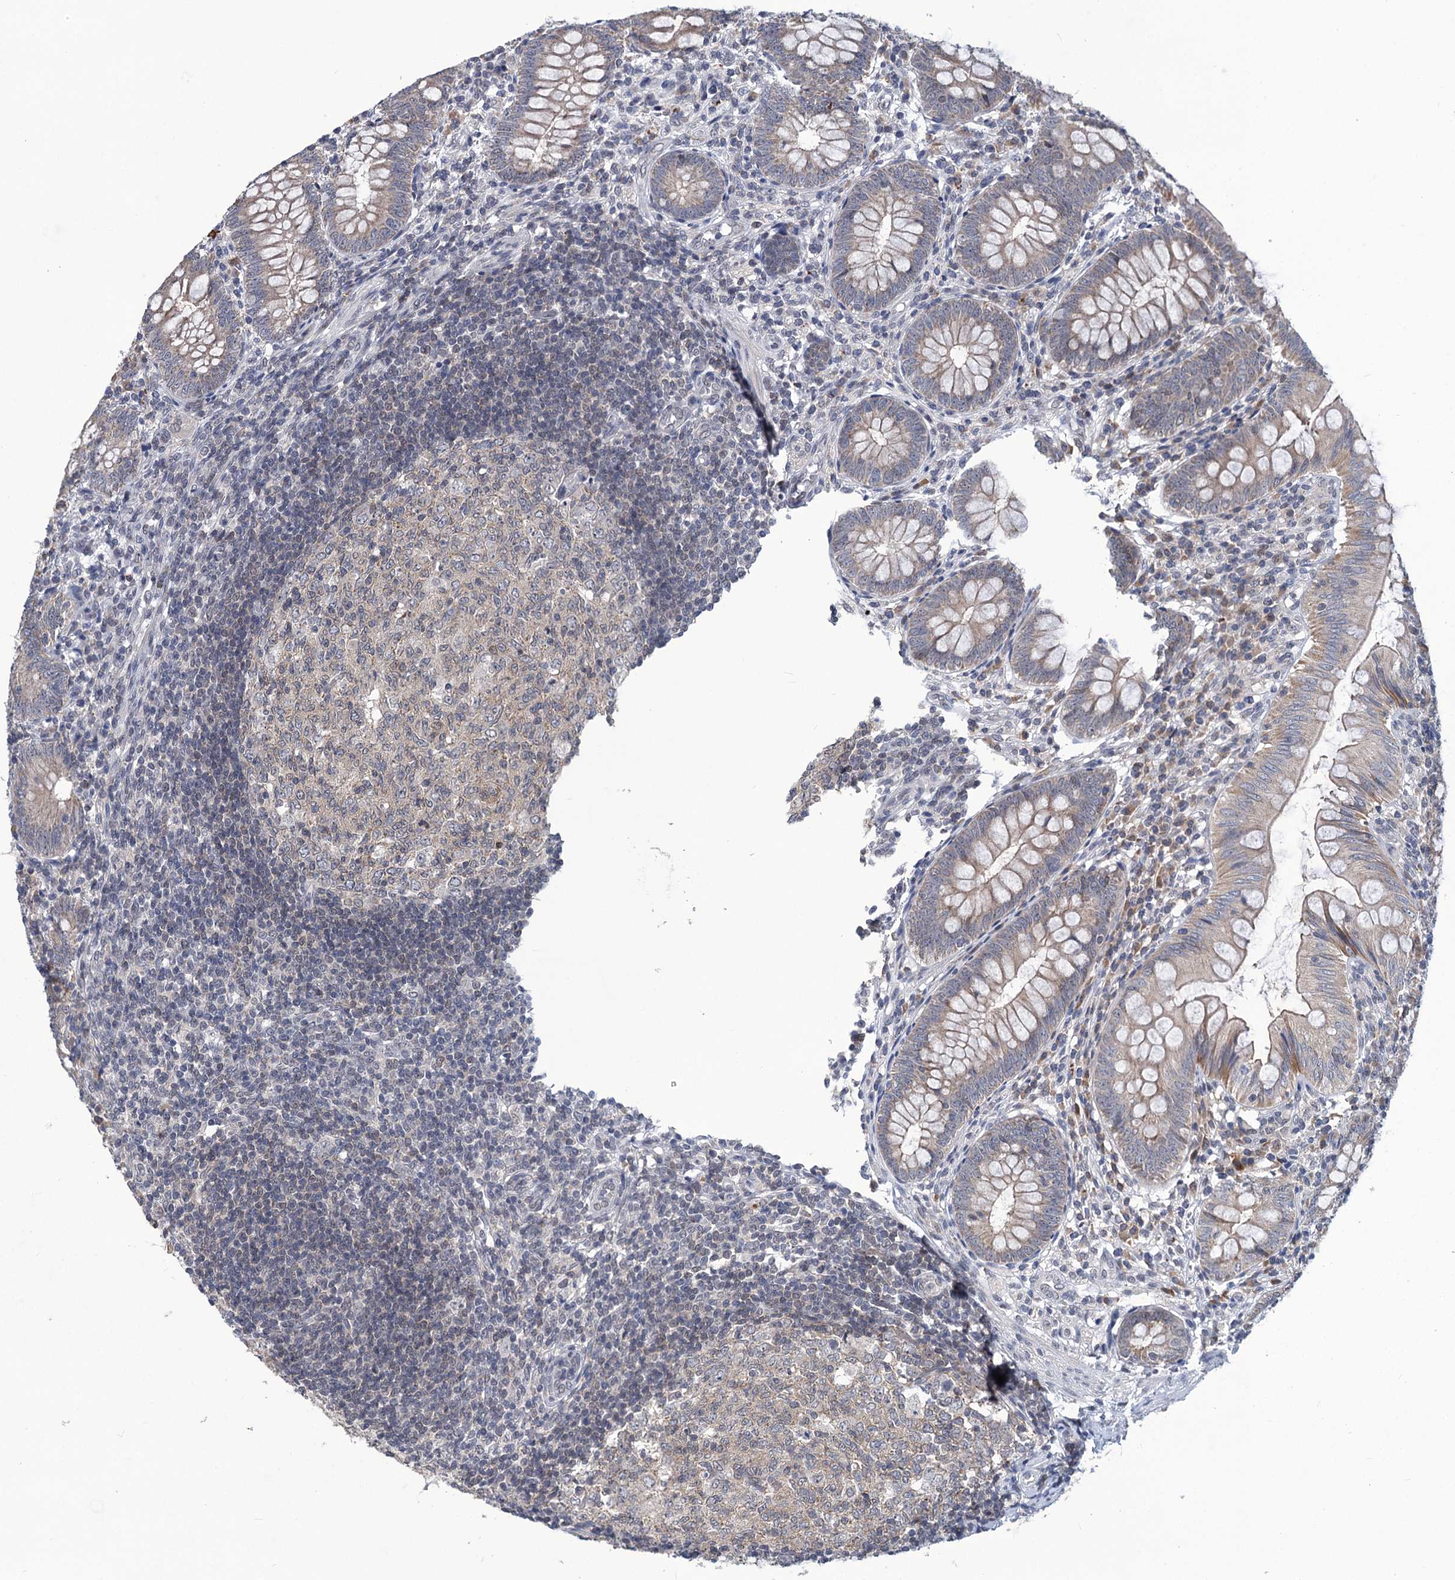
{"staining": {"intensity": "strong", "quantity": "25%-75%", "location": "cytoplasmic/membranous"}, "tissue": "appendix", "cell_type": "Glandular cells", "image_type": "normal", "snomed": [{"axis": "morphology", "description": "Normal tissue, NOS"}, {"axis": "topography", "description": "Appendix"}], "caption": "An image showing strong cytoplasmic/membranous expression in approximately 25%-75% of glandular cells in benign appendix, as visualized by brown immunohistochemical staining.", "gene": "TTC17", "patient": {"sex": "male", "age": 14}}